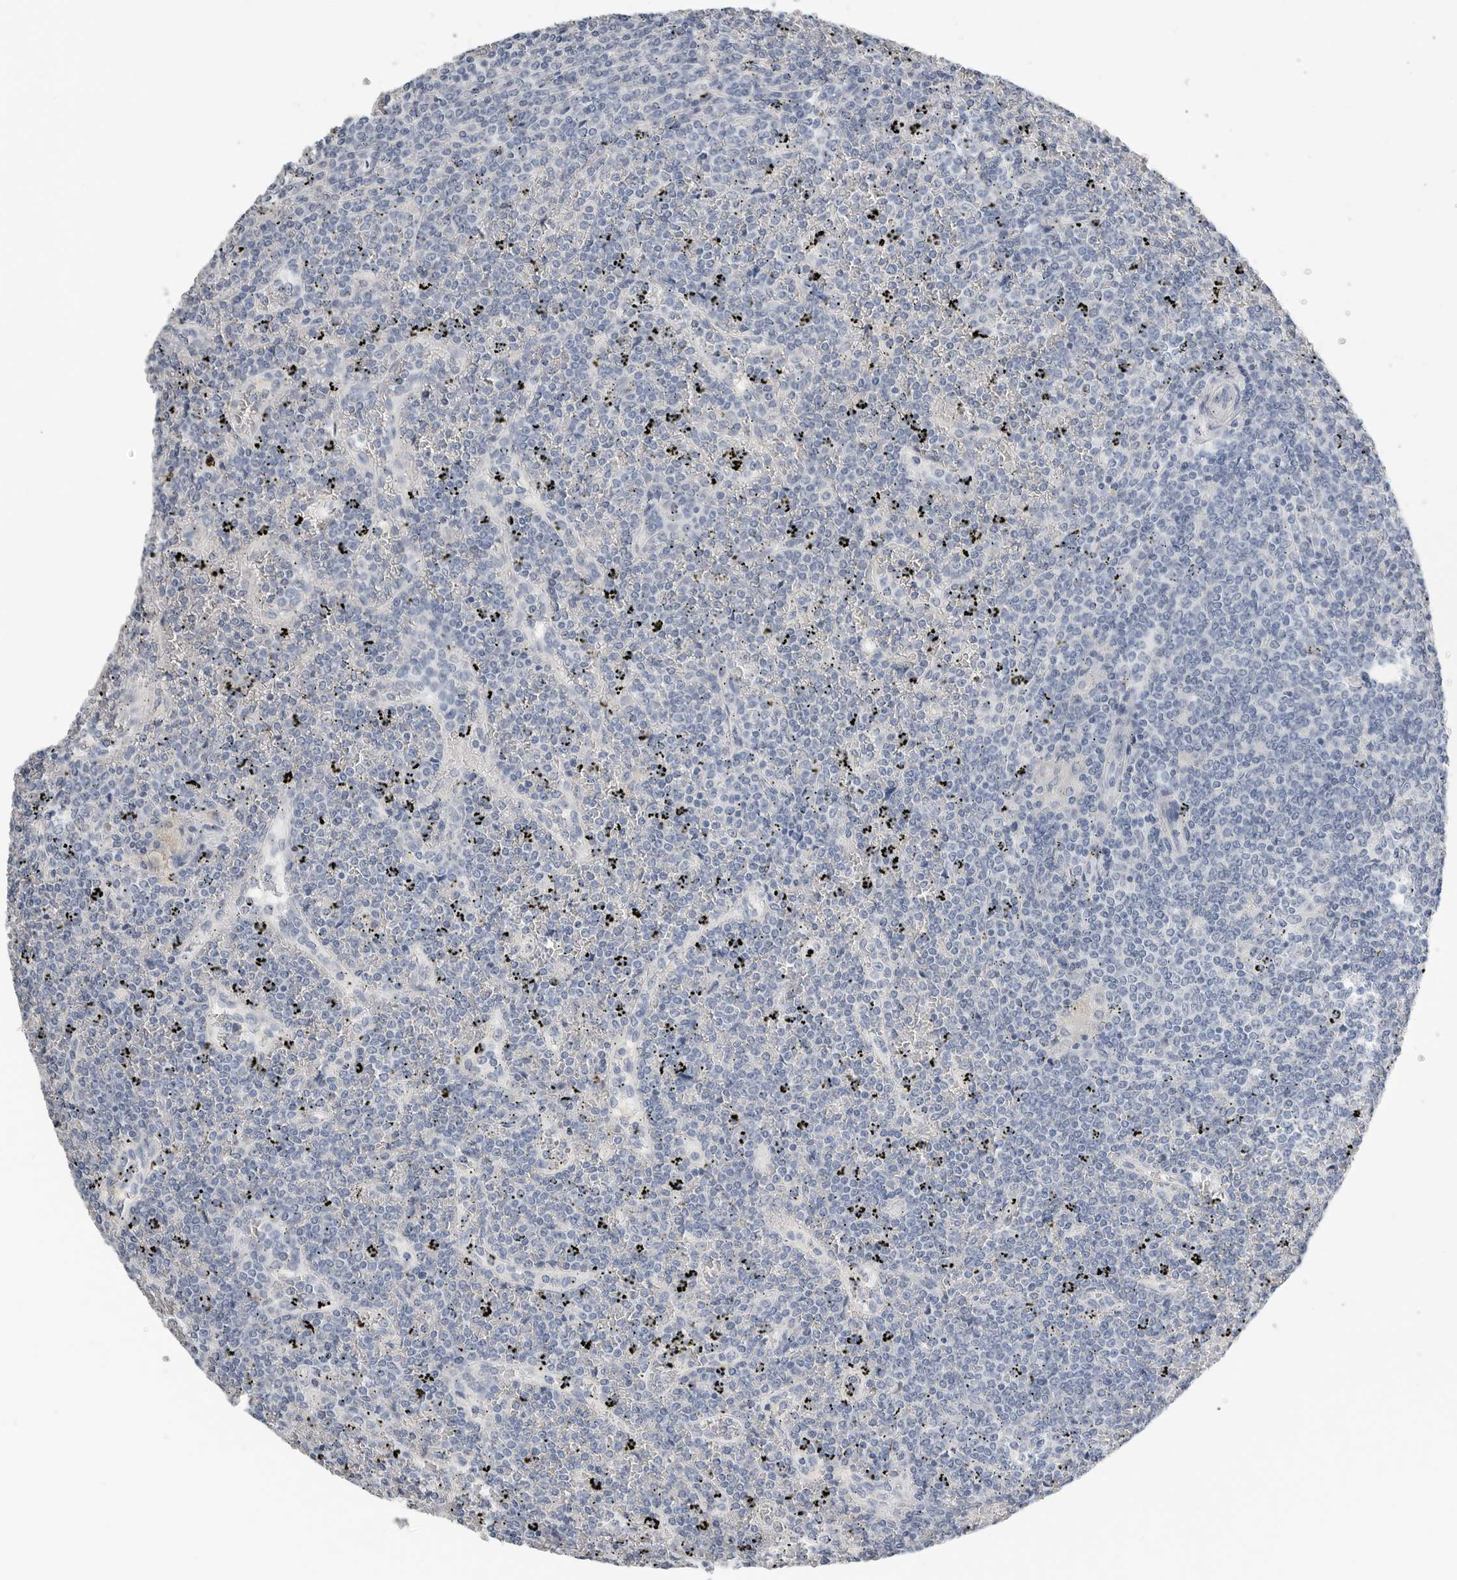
{"staining": {"intensity": "negative", "quantity": "none", "location": "none"}, "tissue": "lymphoma", "cell_type": "Tumor cells", "image_type": "cancer", "snomed": [{"axis": "morphology", "description": "Malignant lymphoma, non-Hodgkin's type, Low grade"}, {"axis": "topography", "description": "Spleen"}], "caption": "Tumor cells are negative for brown protein staining in low-grade malignant lymphoma, non-Hodgkin's type.", "gene": "FABP6", "patient": {"sex": "female", "age": 19}}